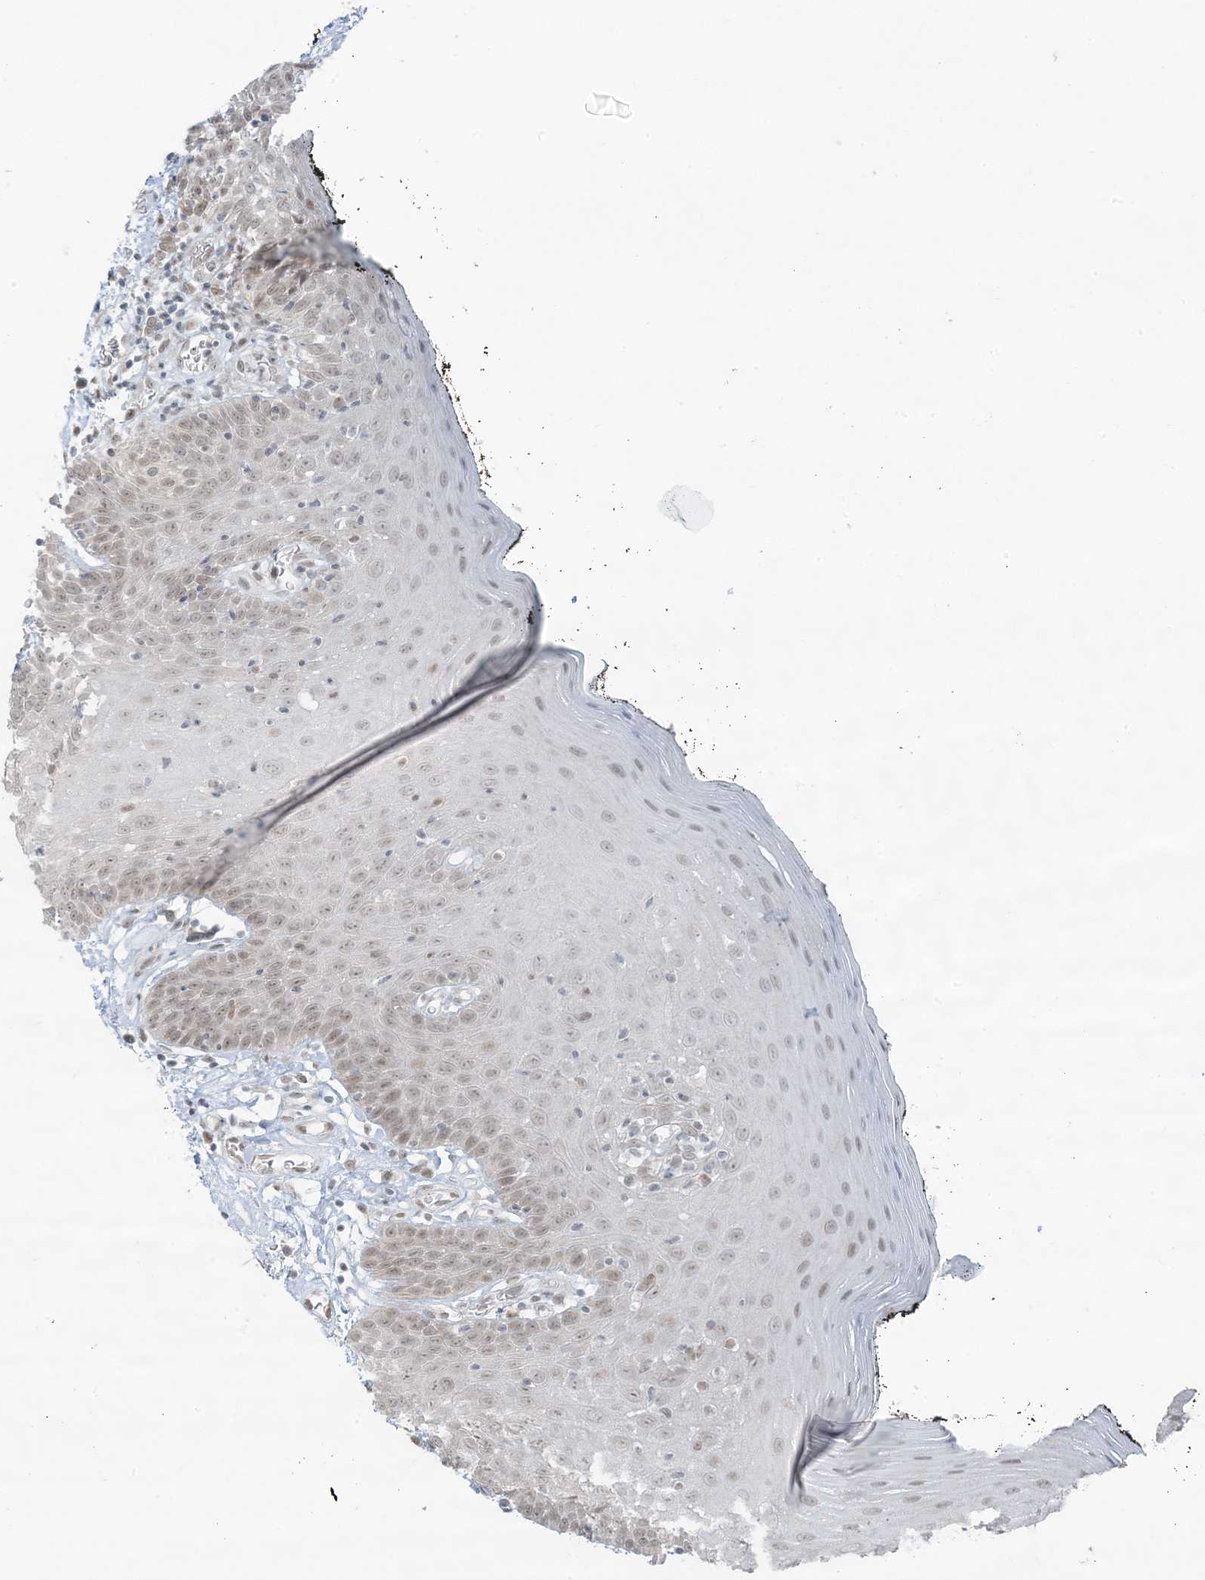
{"staining": {"intensity": "moderate", "quantity": "25%-75%", "location": "nuclear"}, "tissue": "oral mucosa", "cell_type": "Squamous epithelial cells", "image_type": "normal", "snomed": [{"axis": "morphology", "description": "Normal tissue, NOS"}, {"axis": "topography", "description": "Oral tissue"}], "caption": "Immunohistochemical staining of unremarkable oral mucosa displays moderate nuclear protein staining in approximately 25%-75% of squamous epithelial cells. (DAB (3,3'-diaminobenzidine) IHC with brightfield microscopy, high magnification).", "gene": "ZNF787", "patient": {"sex": "male", "age": 74}}